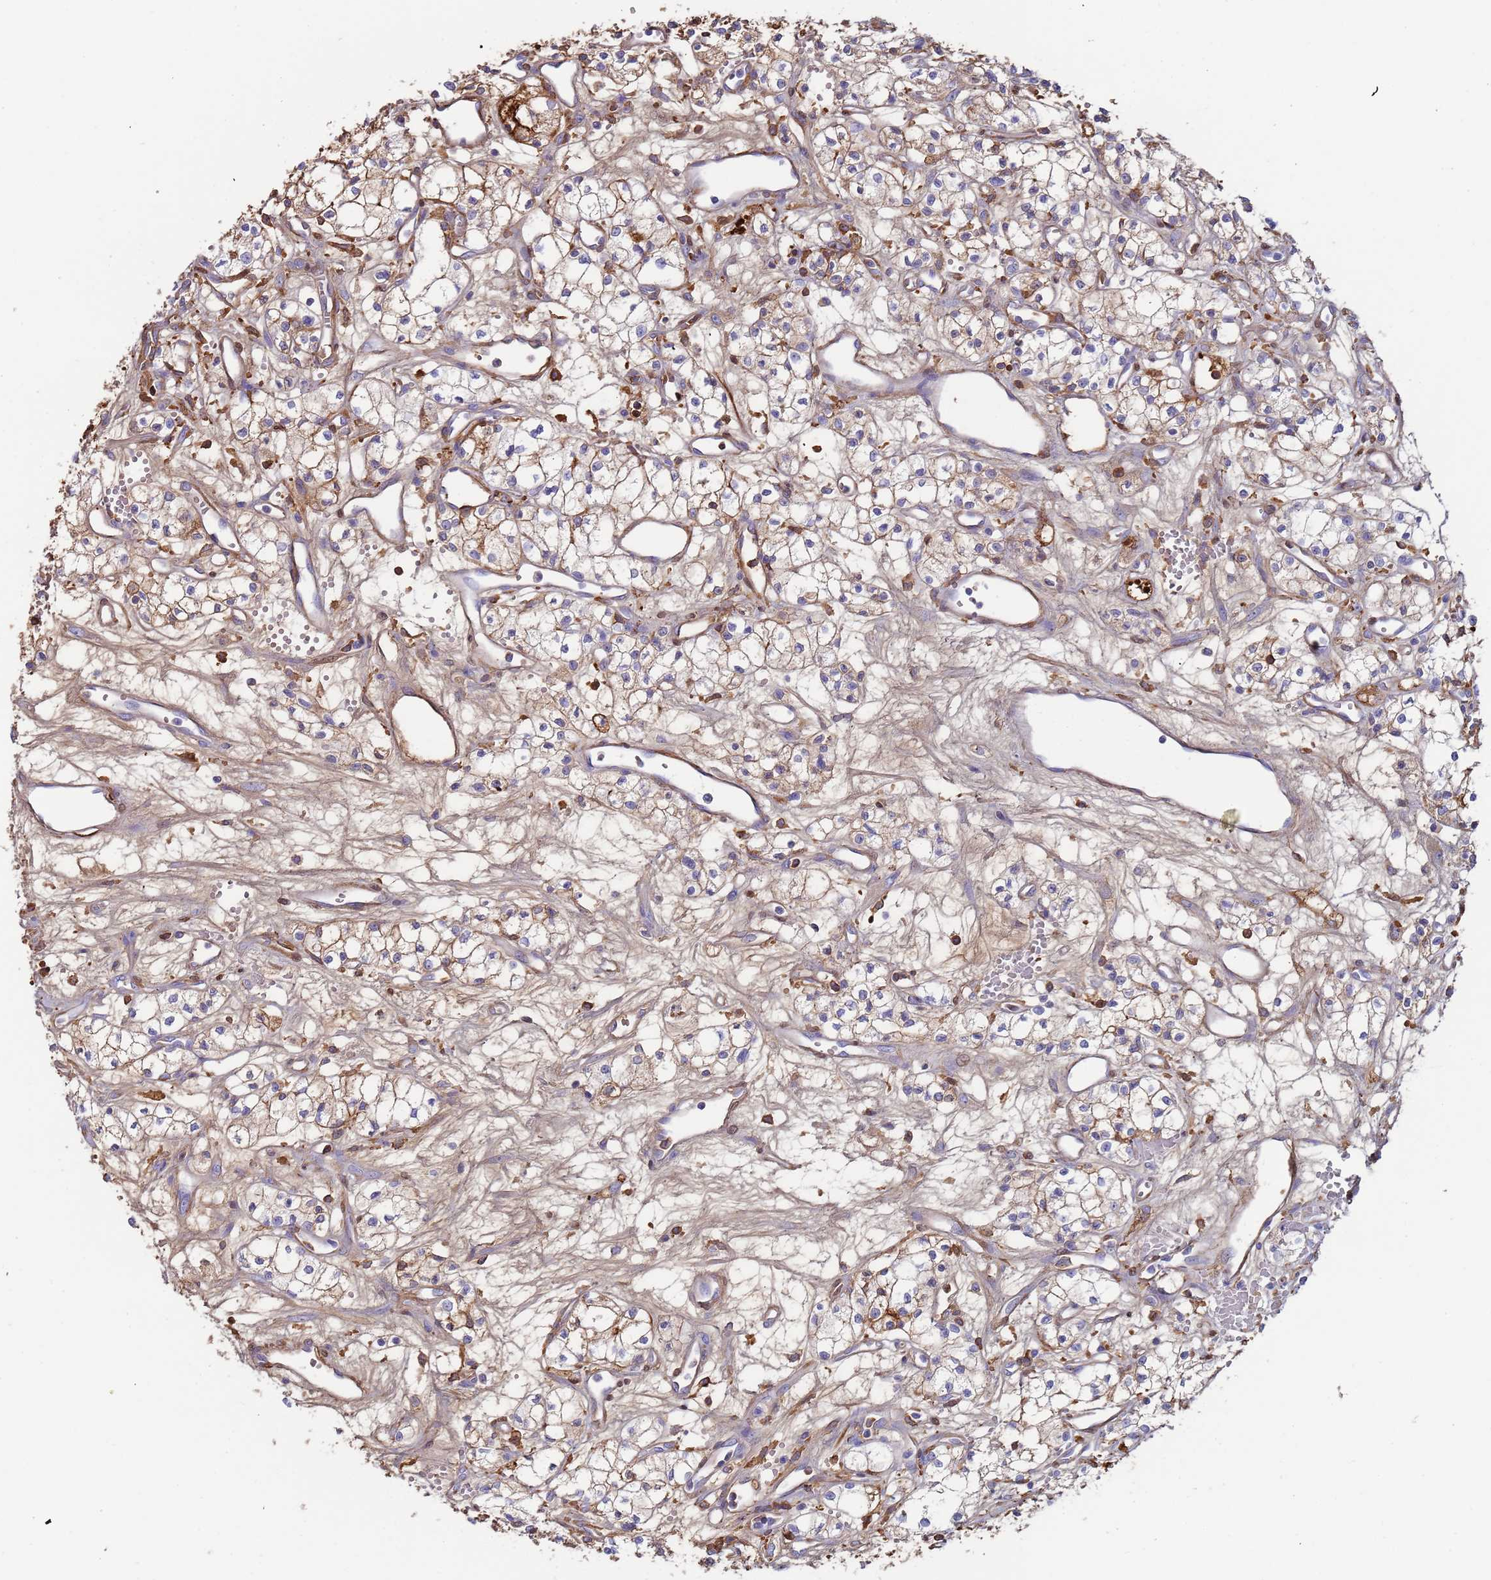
{"staining": {"intensity": "strong", "quantity": "<25%", "location": "cytoplasmic/membranous"}, "tissue": "renal cancer", "cell_type": "Tumor cells", "image_type": "cancer", "snomed": [{"axis": "morphology", "description": "Adenocarcinoma, NOS"}, {"axis": "topography", "description": "Kidney"}], "caption": "Renal adenocarcinoma stained with IHC exhibits strong cytoplasmic/membranous expression in about <25% of tumor cells.", "gene": "CYSLTR2", "patient": {"sex": "male", "age": 59}}